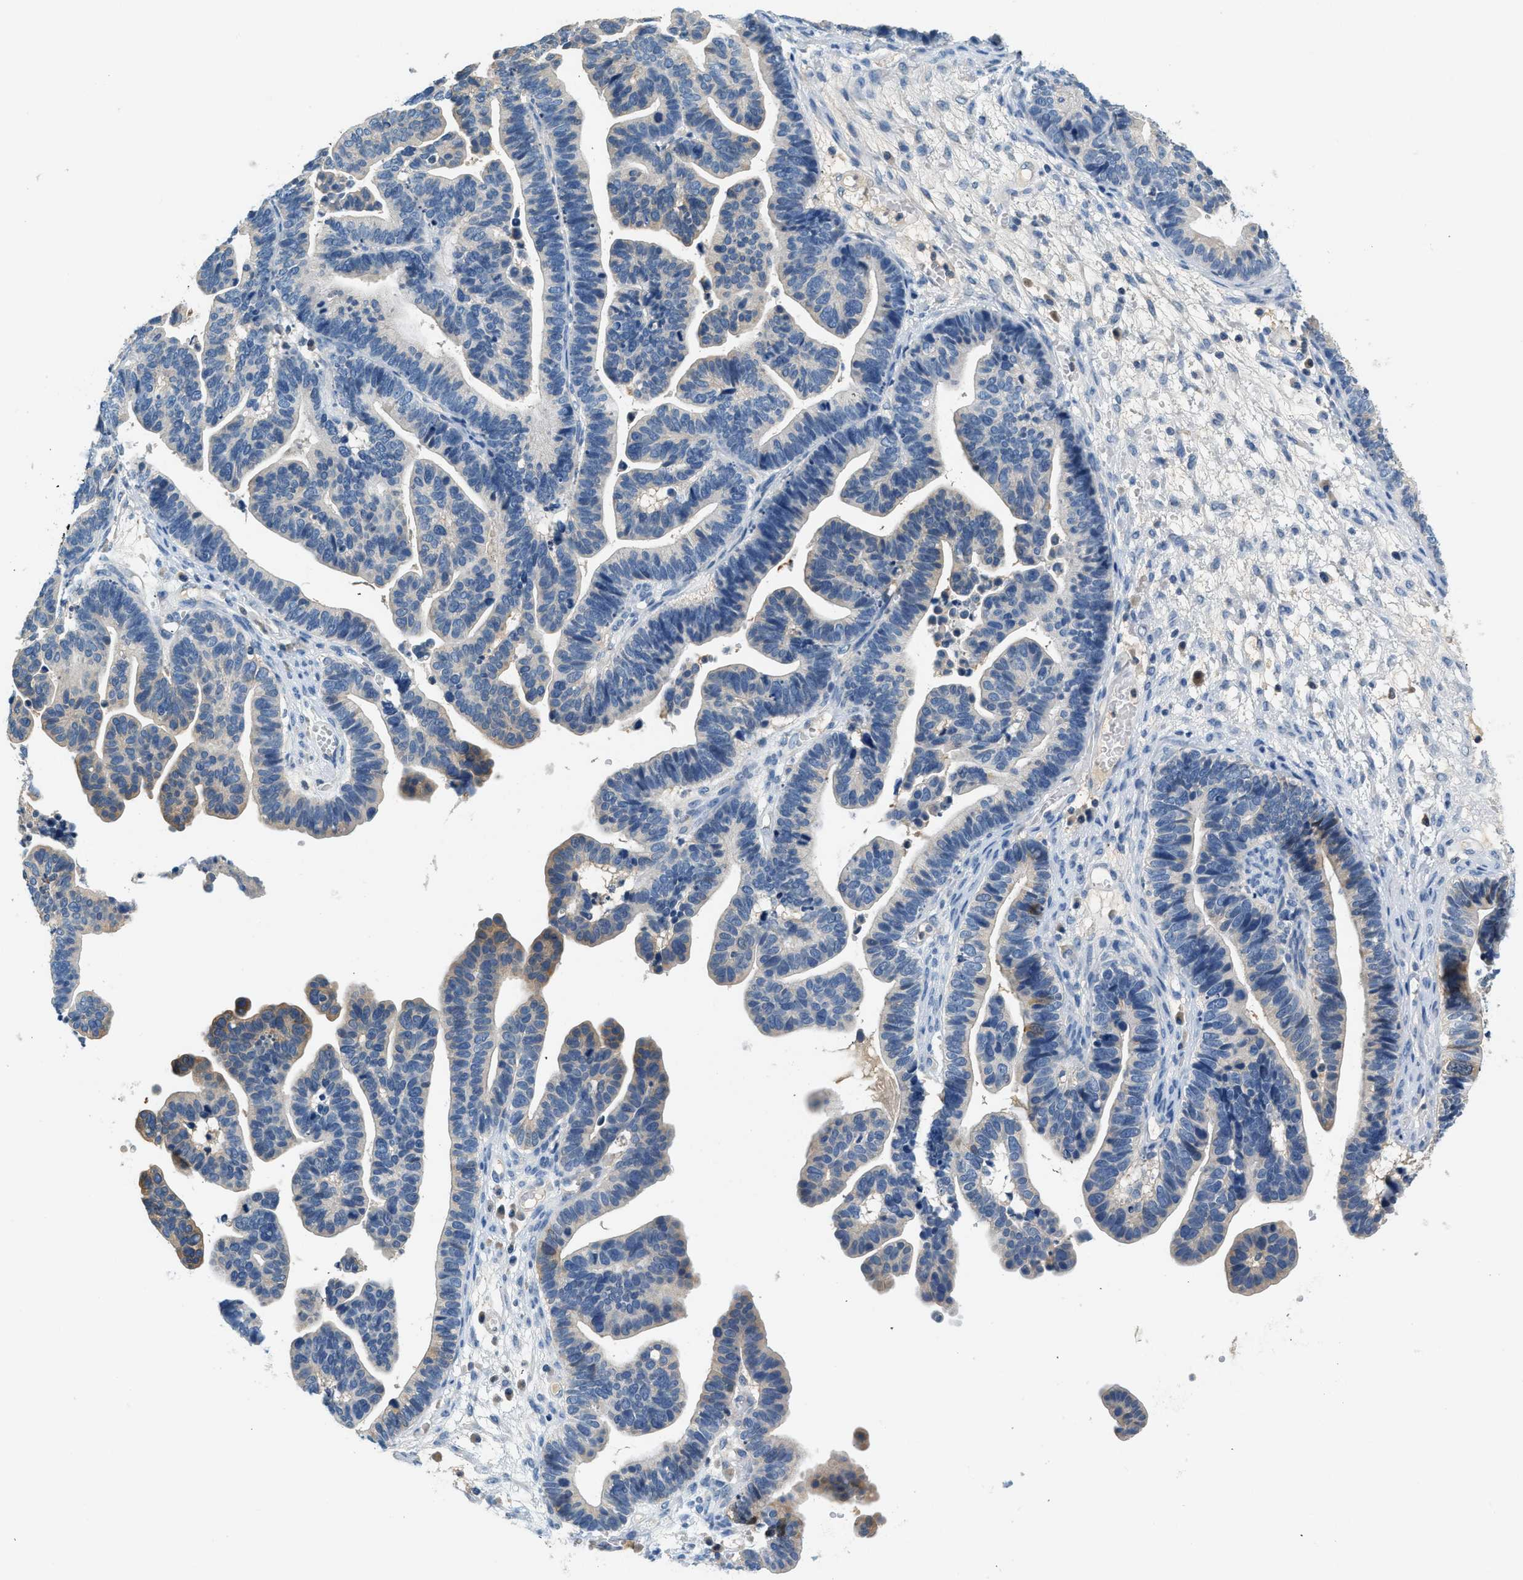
{"staining": {"intensity": "weak", "quantity": "<25%", "location": "cytoplasmic/membranous"}, "tissue": "ovarian cancer", "cell_type": "Tumor cells", "image_type": "cancer", "snomed": [{"axis": "morphology", "description": "Cystadenocarcinoma, serous, NOS"}, {"axis": "topography", "description": "Ovary"}], "caption": "The immunohistochemistry (IHC) photomicrograph has no significant staining in tumor cells of ovarian cancer (serous cystadenocarcinoma) tissue. Nuclei are stained in blue.", "gene": "SLC35E1", "patient": {"sex": "female", "age": 56}}